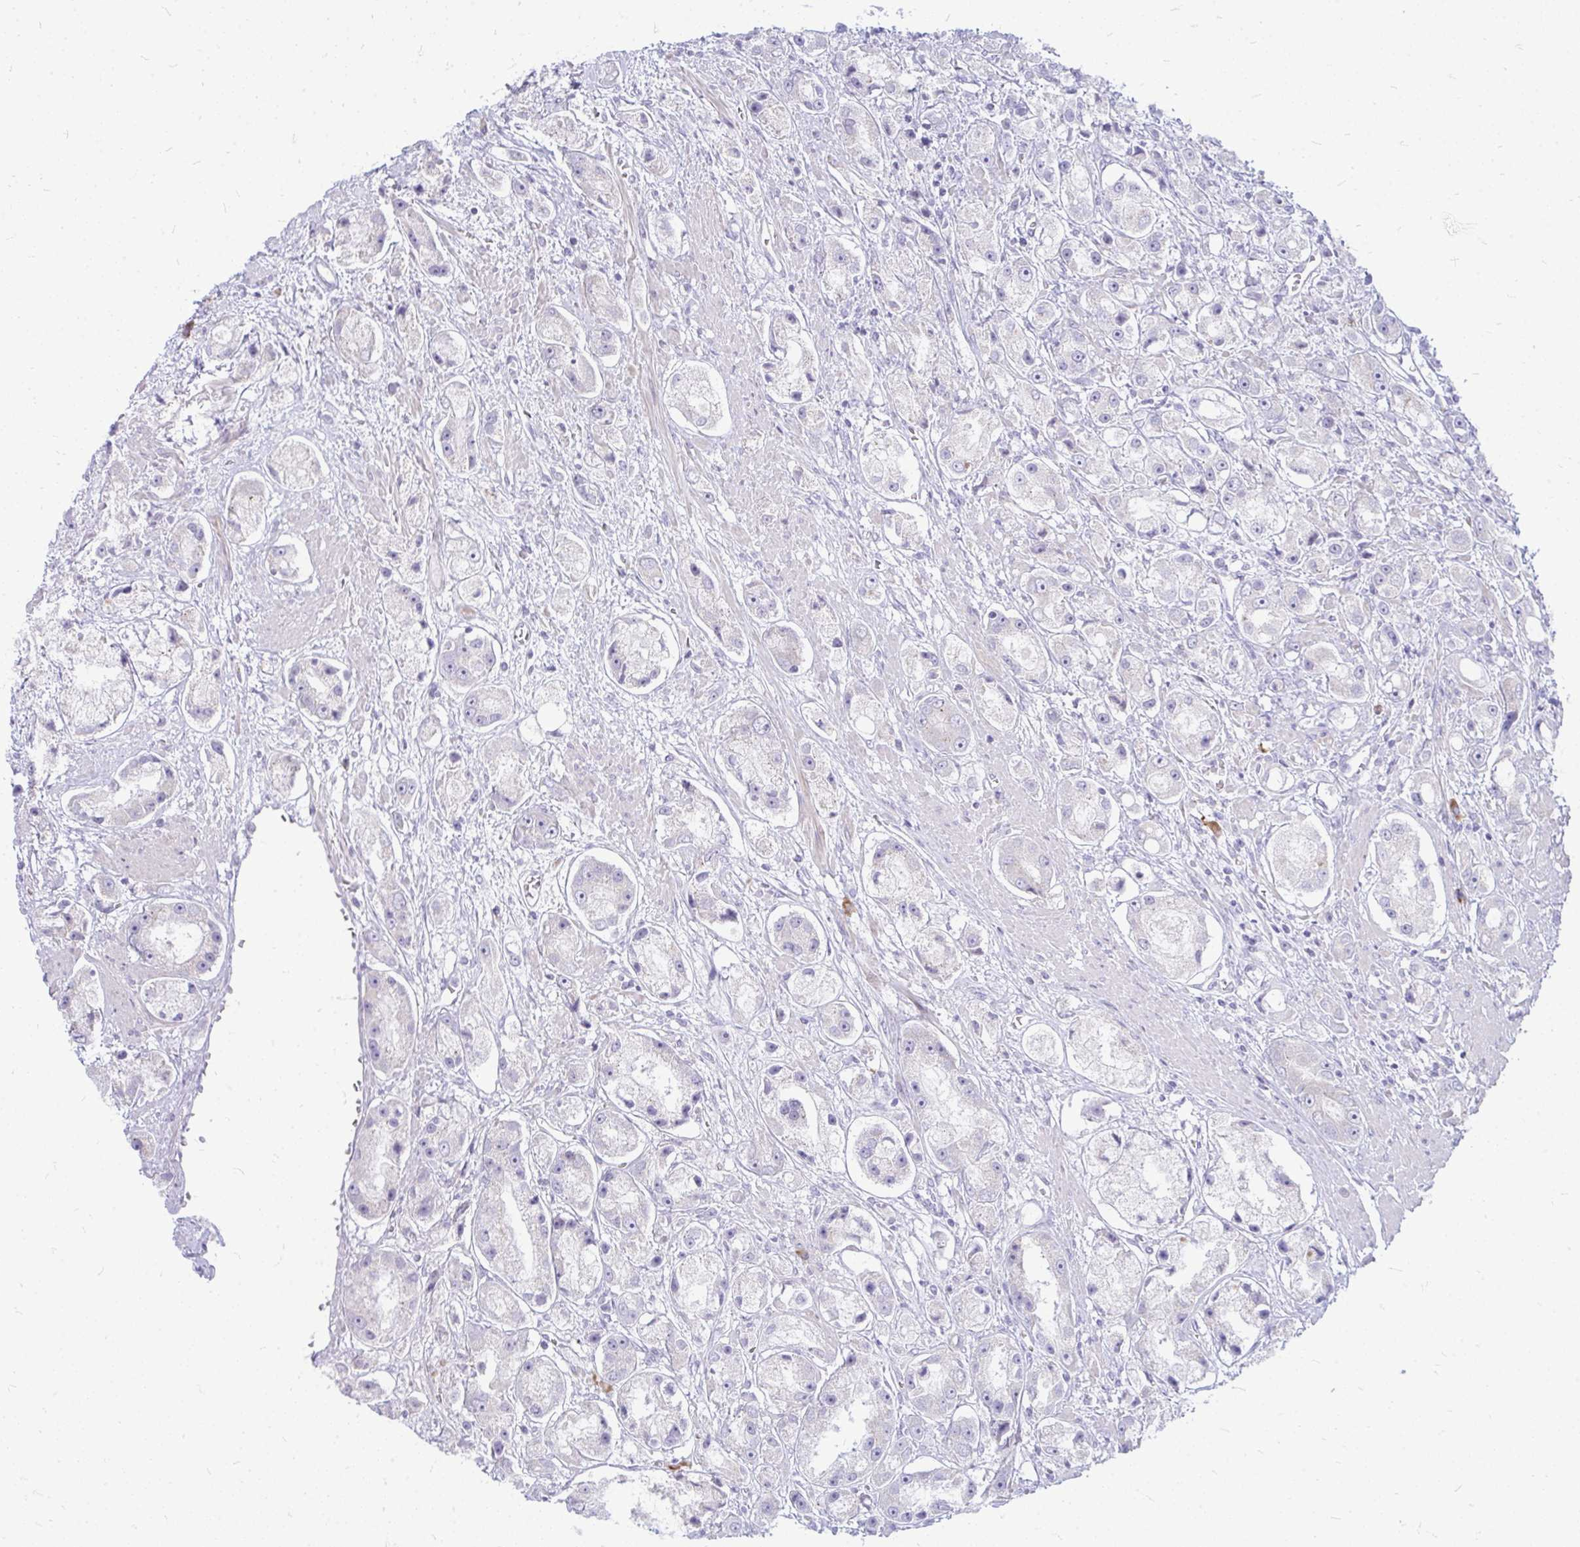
{"staining": {"intensity": "negative", "quantity": "none", "location": "none"}, "tissue": "prostate cancer", "cell_type": "Tumor cells", "image_type": "cancer", "snomed": [{"axis": "morphology", "description": "Adenocarcinoma, High grade"}, {"axis": "topography", "description": "Prostate"}], "caption": "This is an immunohistochemistry (IHC) image of adenocarcinoma (high-grade) (prostate). There is no staining in tumor cells.", "gene": "TSPEAR", "patient": {"sex": "male", "age": 67}}